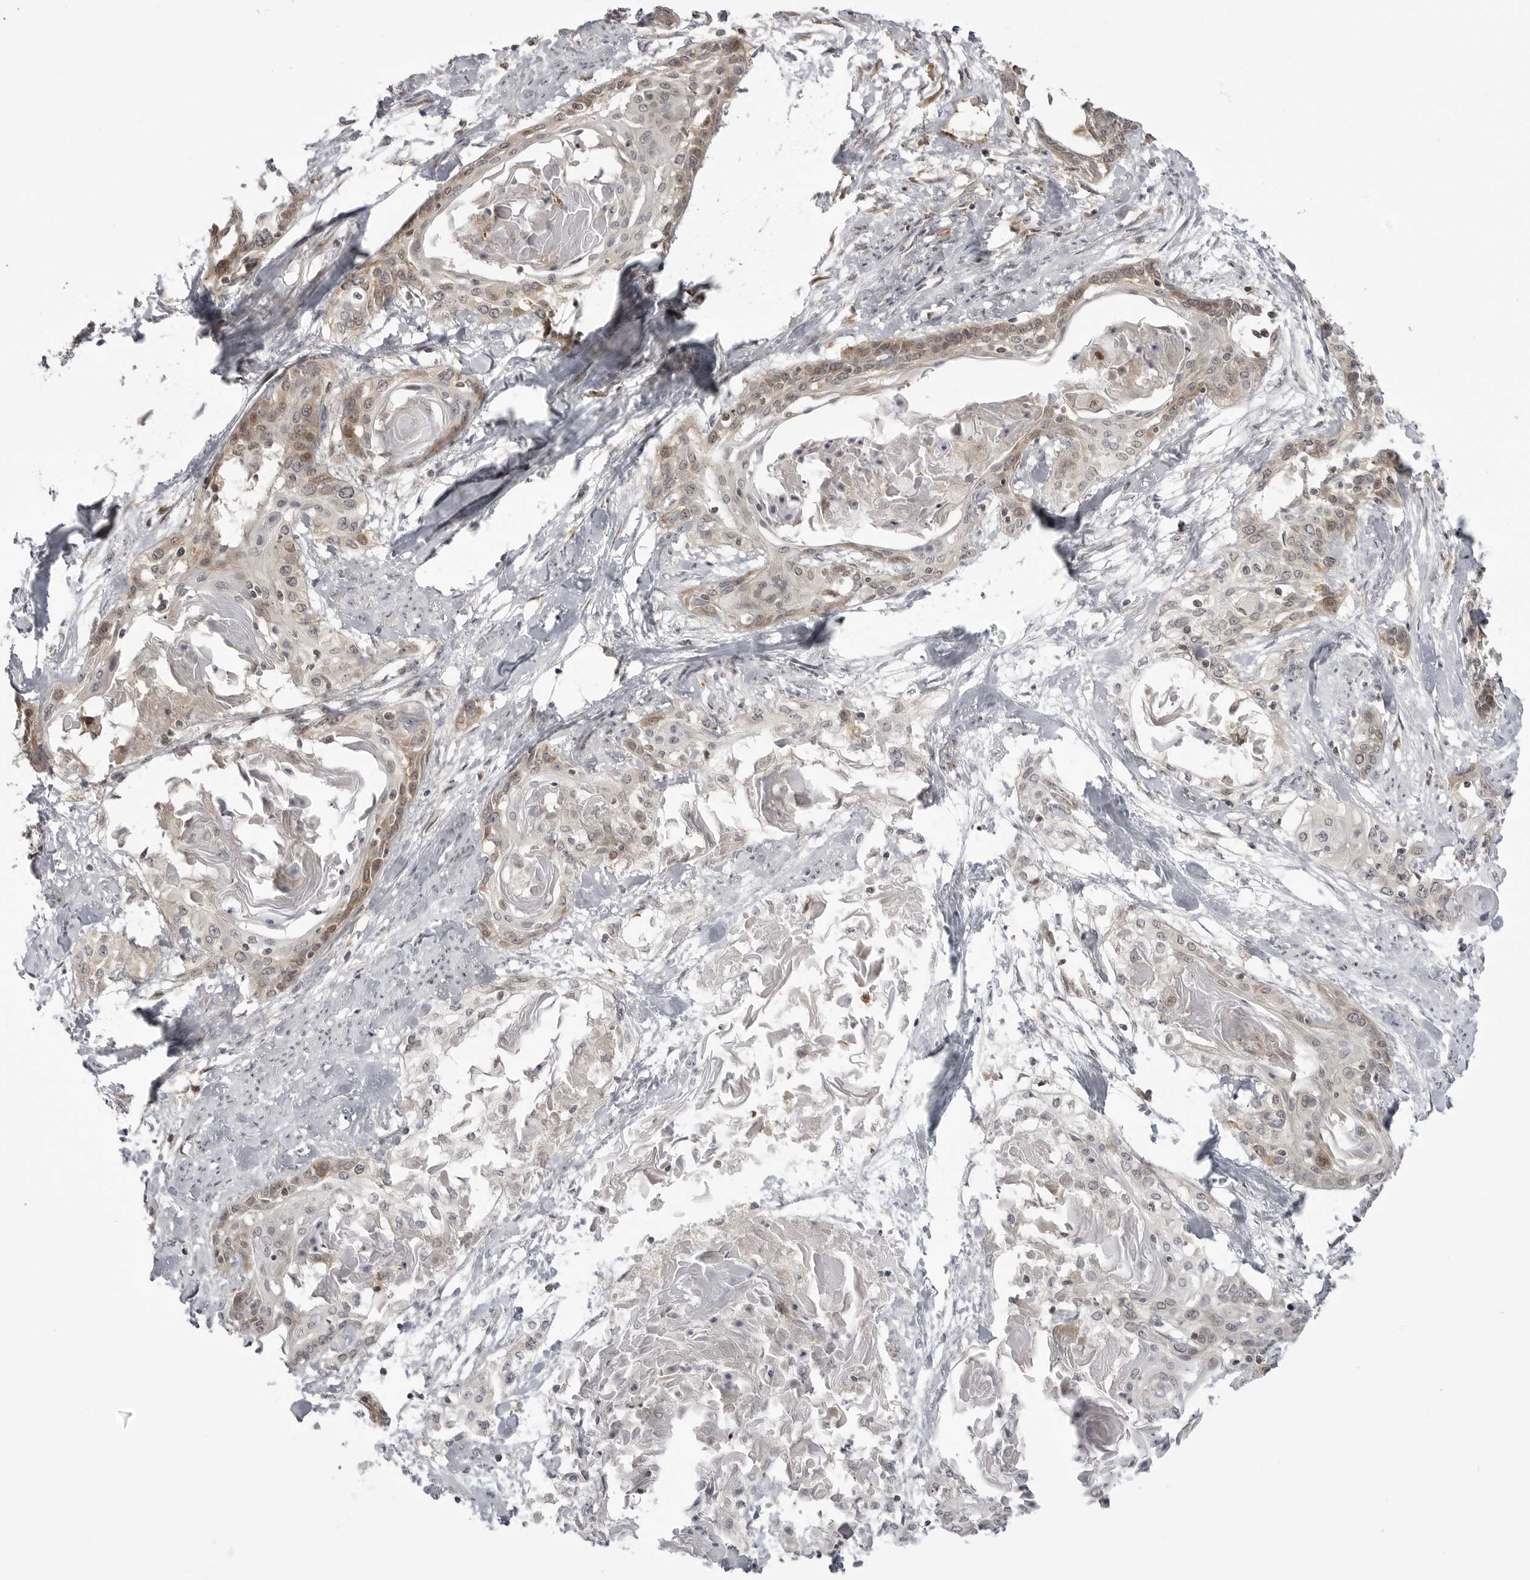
{"staining": {"intensity": "weak", "quantity": "25%-75%", "location": "cytoplasmic/membranous"}, "tissue": "cervical cancer", "cell_type": "Tumor cells", "image_type": "cancer", "snomed": [{"axis": "morphology", "description": "Squamous cell carcinoma, NOS"}, {"axis": "topography", "description": "Cervix"}], "caption": "There is low levels of weak cytoplasmic/membranous positivity in tumor cells of cervical cancer, as demonstrated by immunohistochemical staining (brown color).", "gene": "PTK2B", "patient": {"sex": "female", "age": 57}}